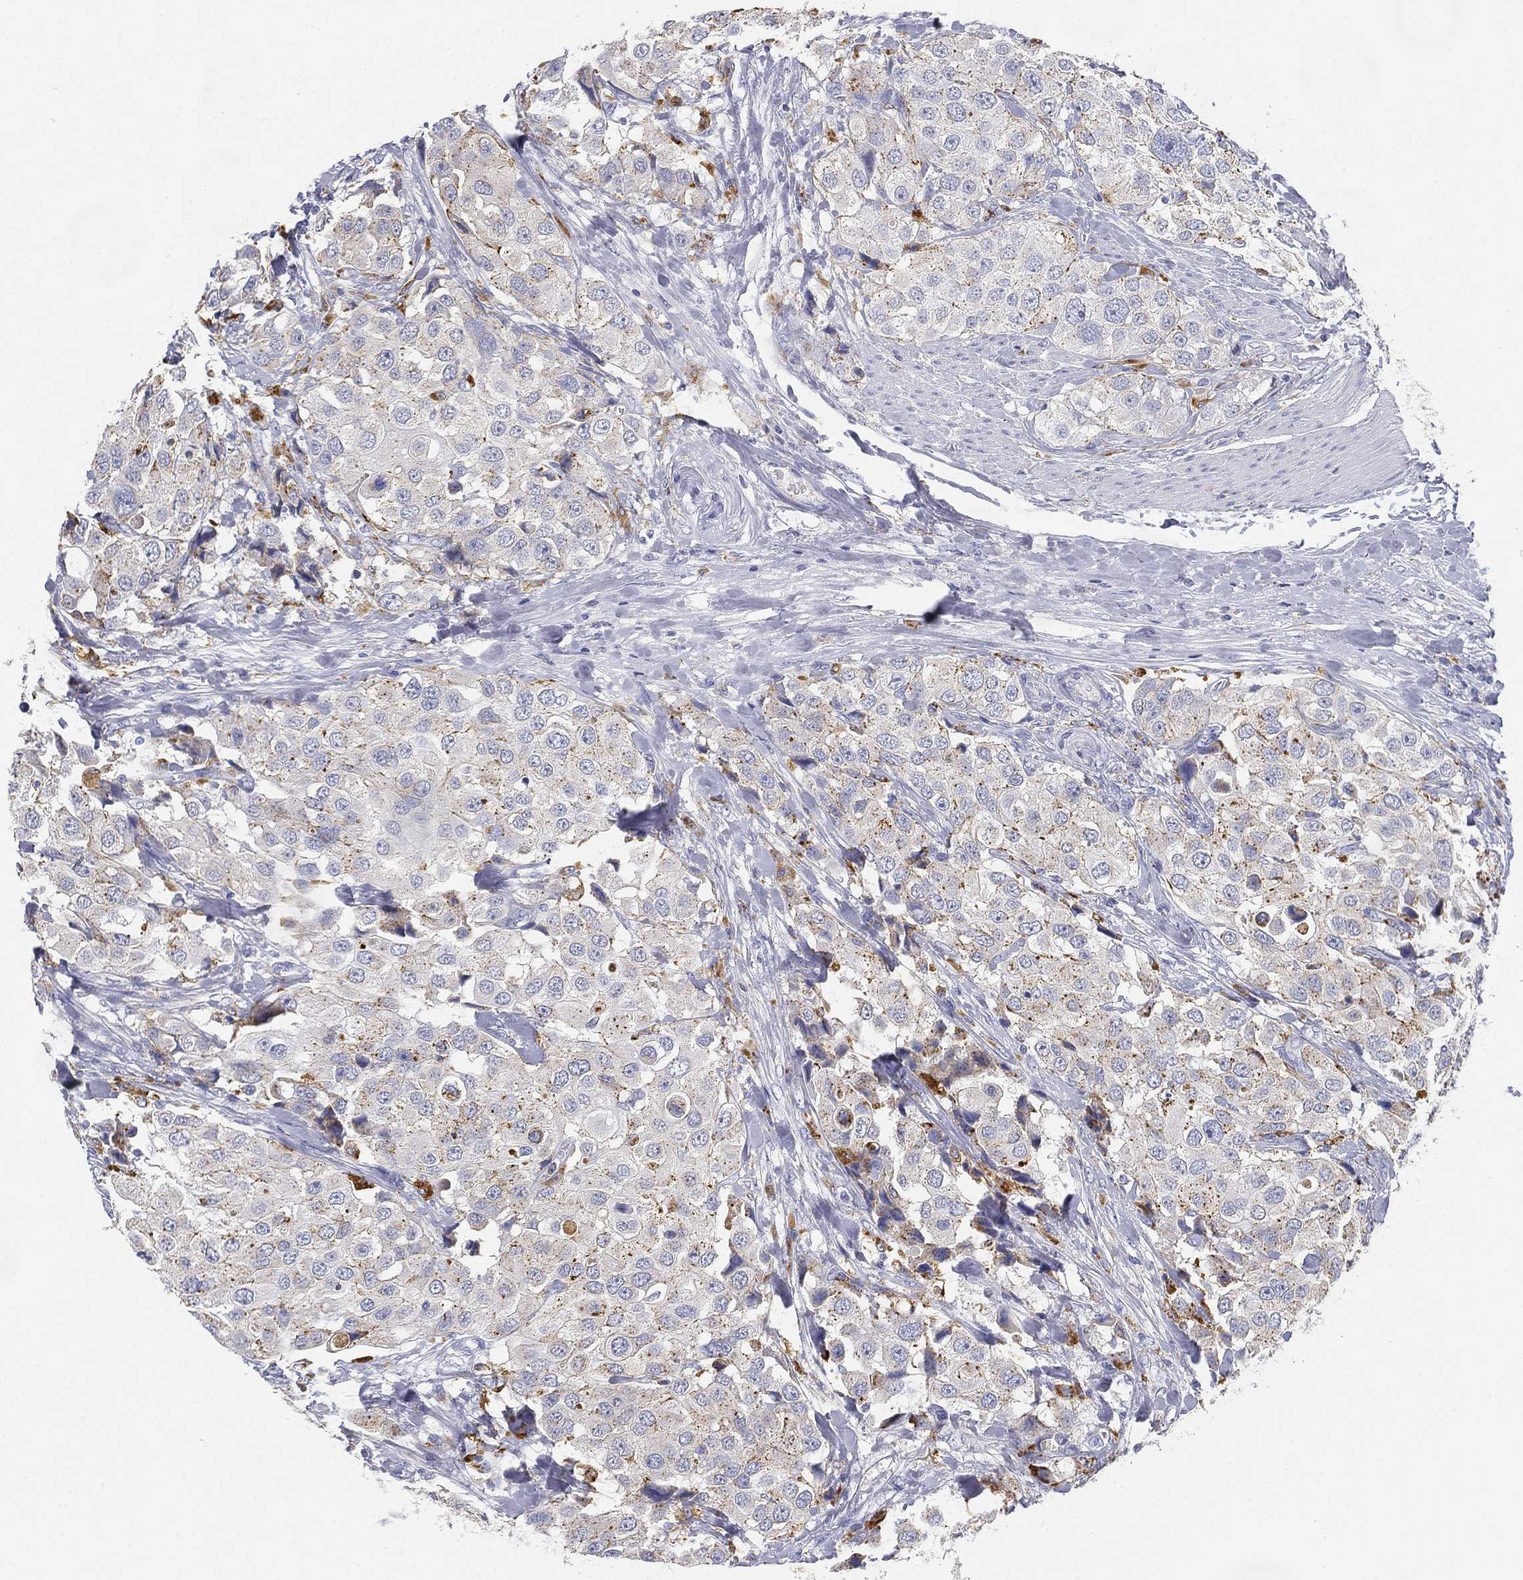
{"staining": {"intensity": "weak", "quantity": "<25%", "location": "cytoplasmic/membranous"}, "tissue": "urothelial cancer", "cell_type": "Tumor cells", "image_type": "cancer", "snomed": [{"axis": "morphology", "description": "Urothelial carcinoma, High grade"}, {"axis": "topography", "description": "Urinary bladder"}], "caption": "The micrograph demonstrates no significant positivity in tumor cells of urothelial cancer.", "gene": "NPC2", "patient": {"sex": "female", "age": 64}}